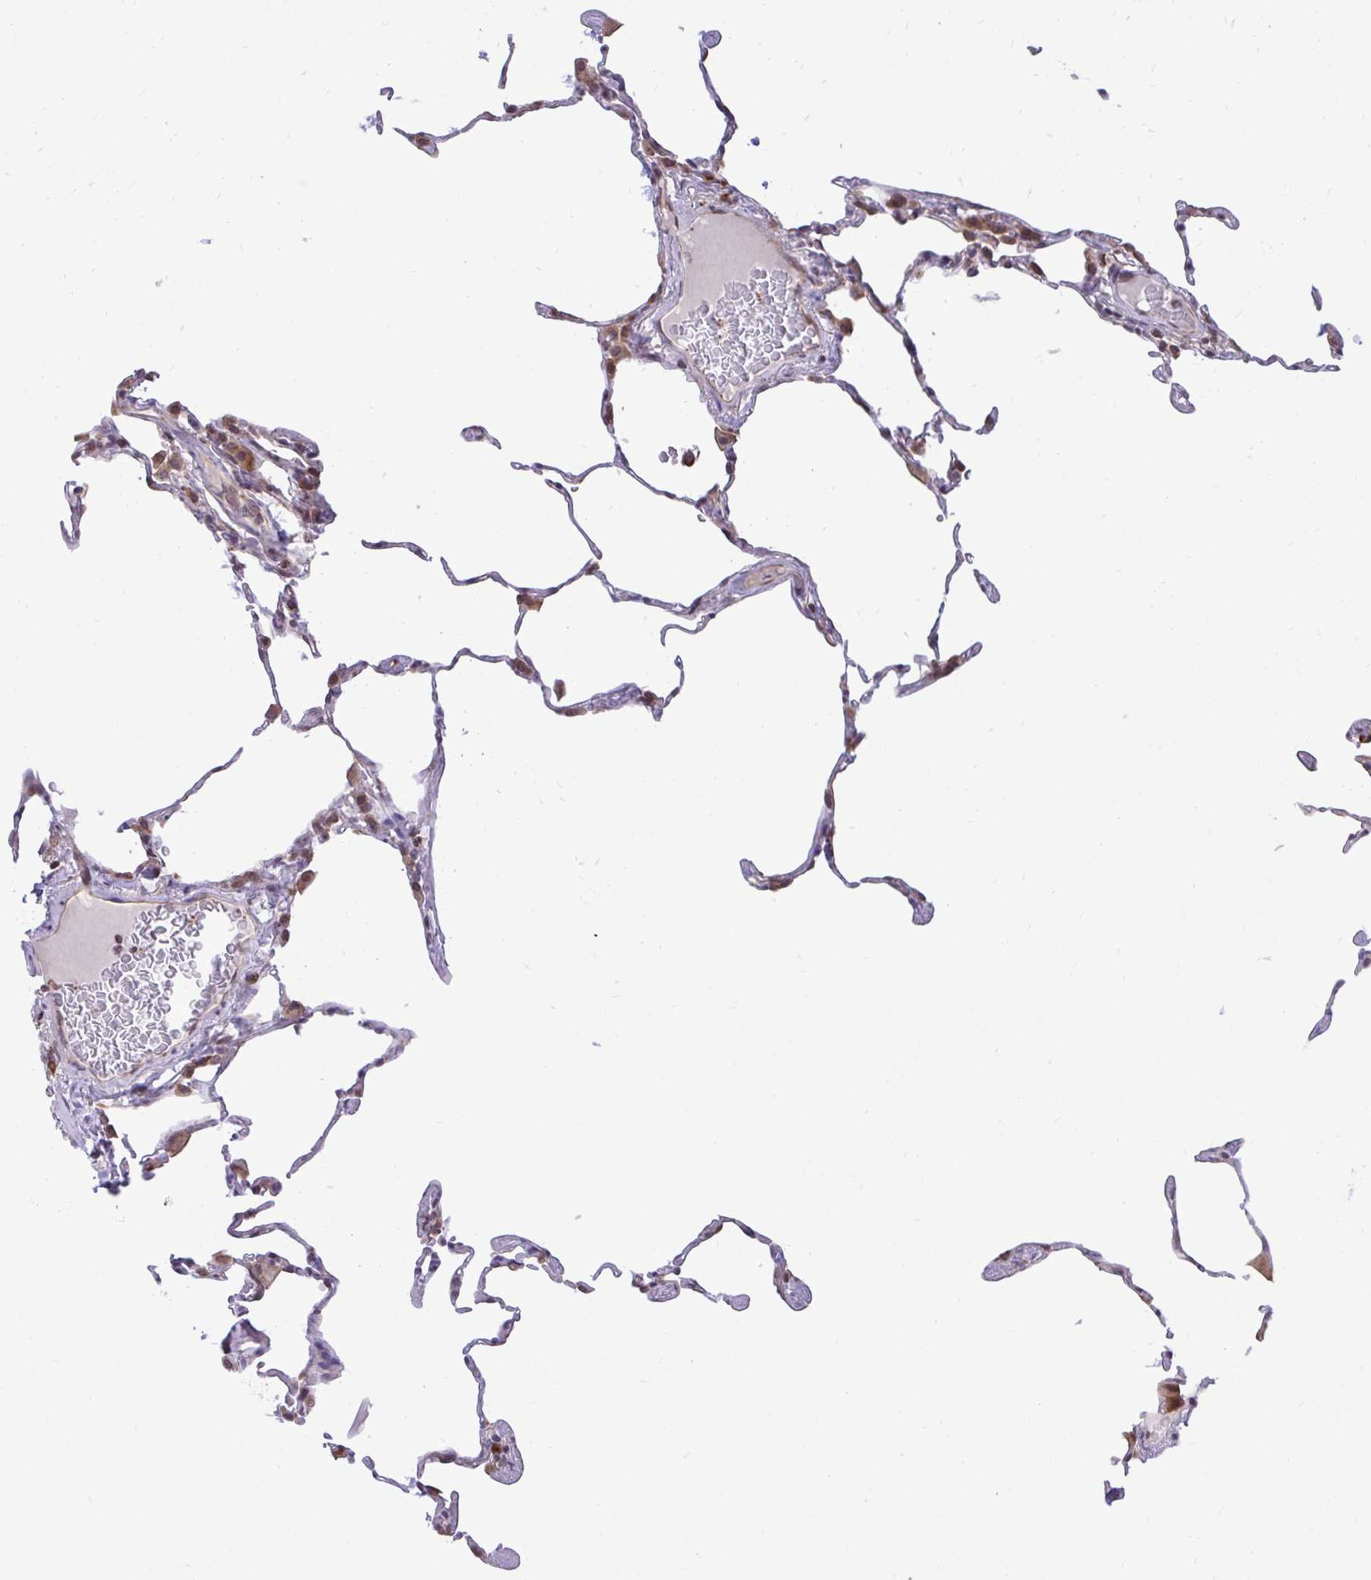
{"staining": {"intensity": "moderate", "quantity": "25%-75%", "location": "cytoplasmic/membranous"}, "tissue": "lung", "cell_type": "Alveolar cells", "image_type": "normal", "snomed": [{"axis": "morphology", "description": "Normal tissue, NOS"}, {"axis": "topography", "description": "Lung"}], "caption": "DAB (3,3'-diaminobenzidine) immunohistochemical staining of benign human lung reveals moderate cytoplasmic/membranous protein staining in about 25%-75% of alveolar cells.", "gene": "METTL9", "patient": {"sex": "female", "age": 57}}